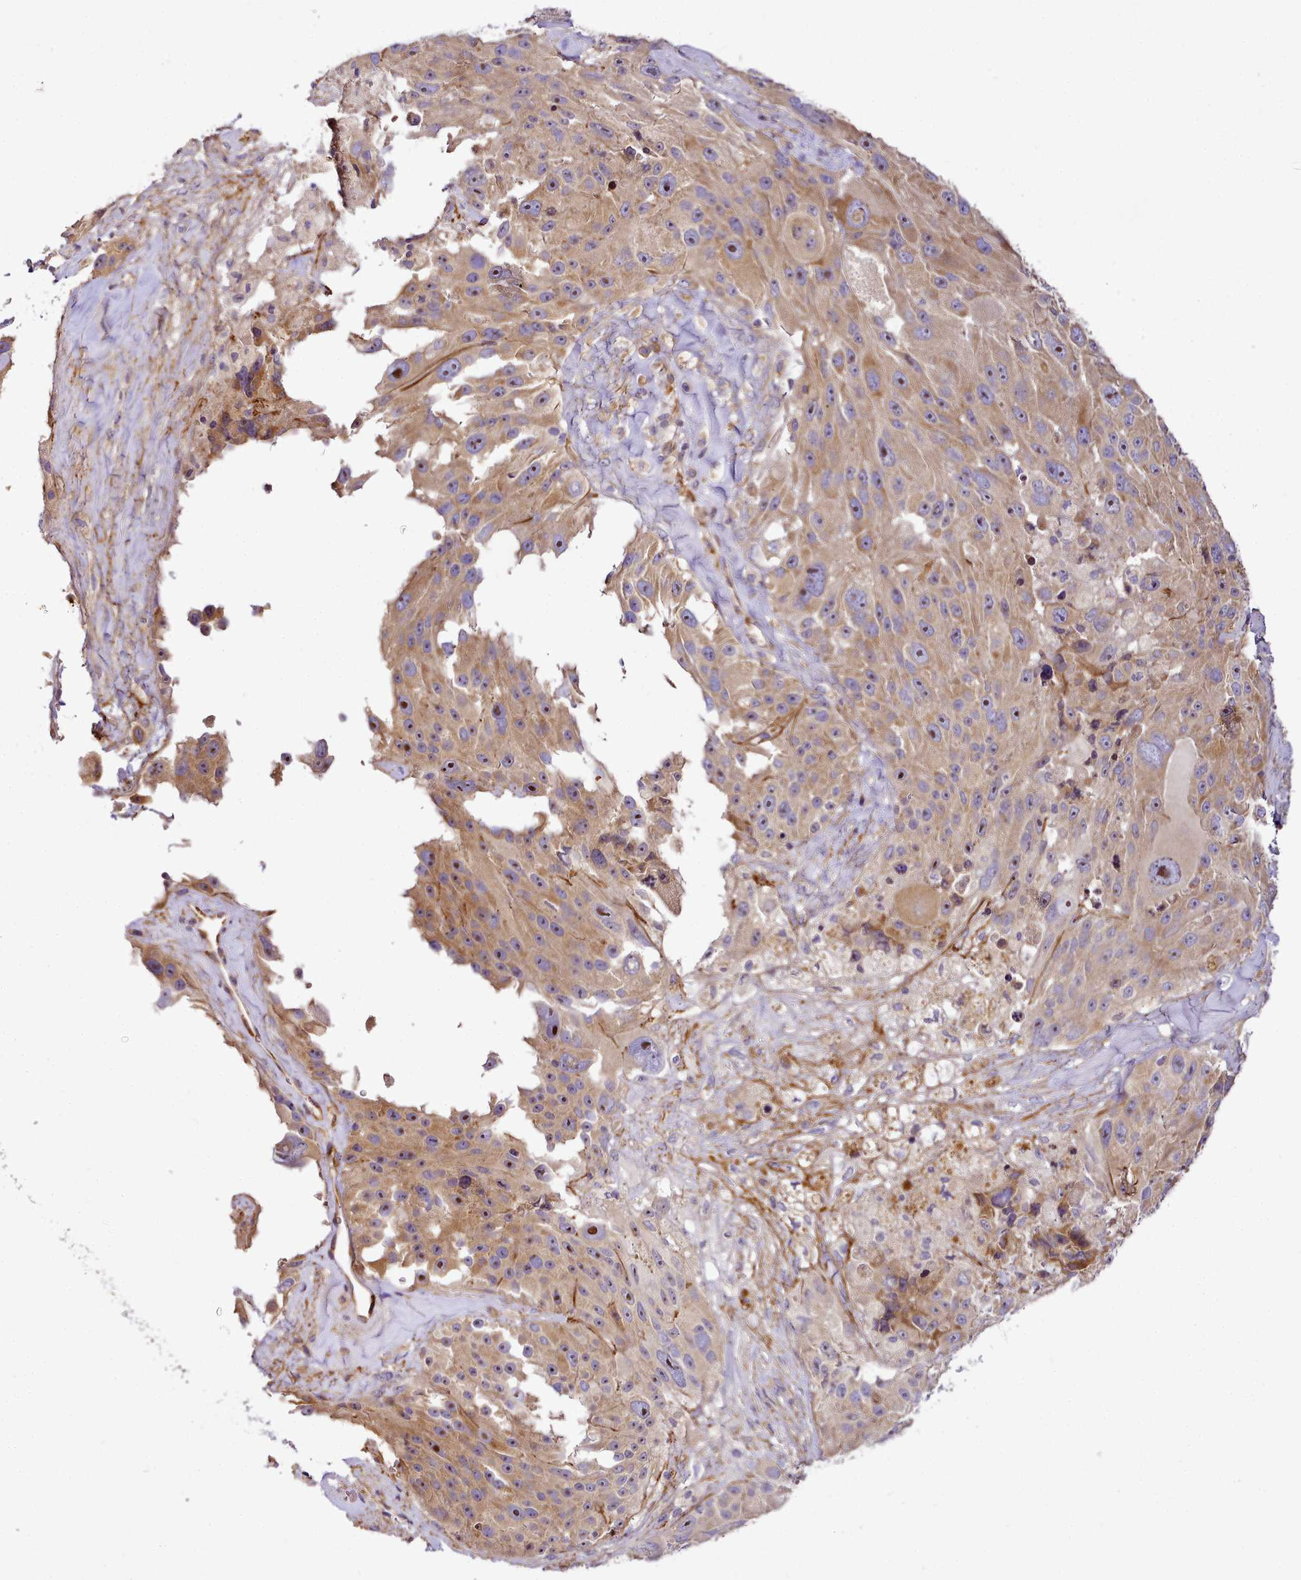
{"staining": {"intensity": "weak", "quantity": ">75%", "location": "cytoplasmic/membranous"}, "tissue": "melanoma", "cell_type": "Tumor cells", "image_type": "cancer", "snomed": [{"axis": "morphology", "description": "Malignant melanoma, Metastatic site"}, {"axis": "topography", "description": "Lymph node"}], "caption": "Immunohistochemical staining of malignant melanoma (metastatic site) displays low levels of weak cytoplasmic/membranous protein positivity in about >75% of tumor cells. (Brightfield microscopy of DAB IHC at high magnification).", "gene": "NBPF1", "patient": {"sex": "male", "age": 62}}